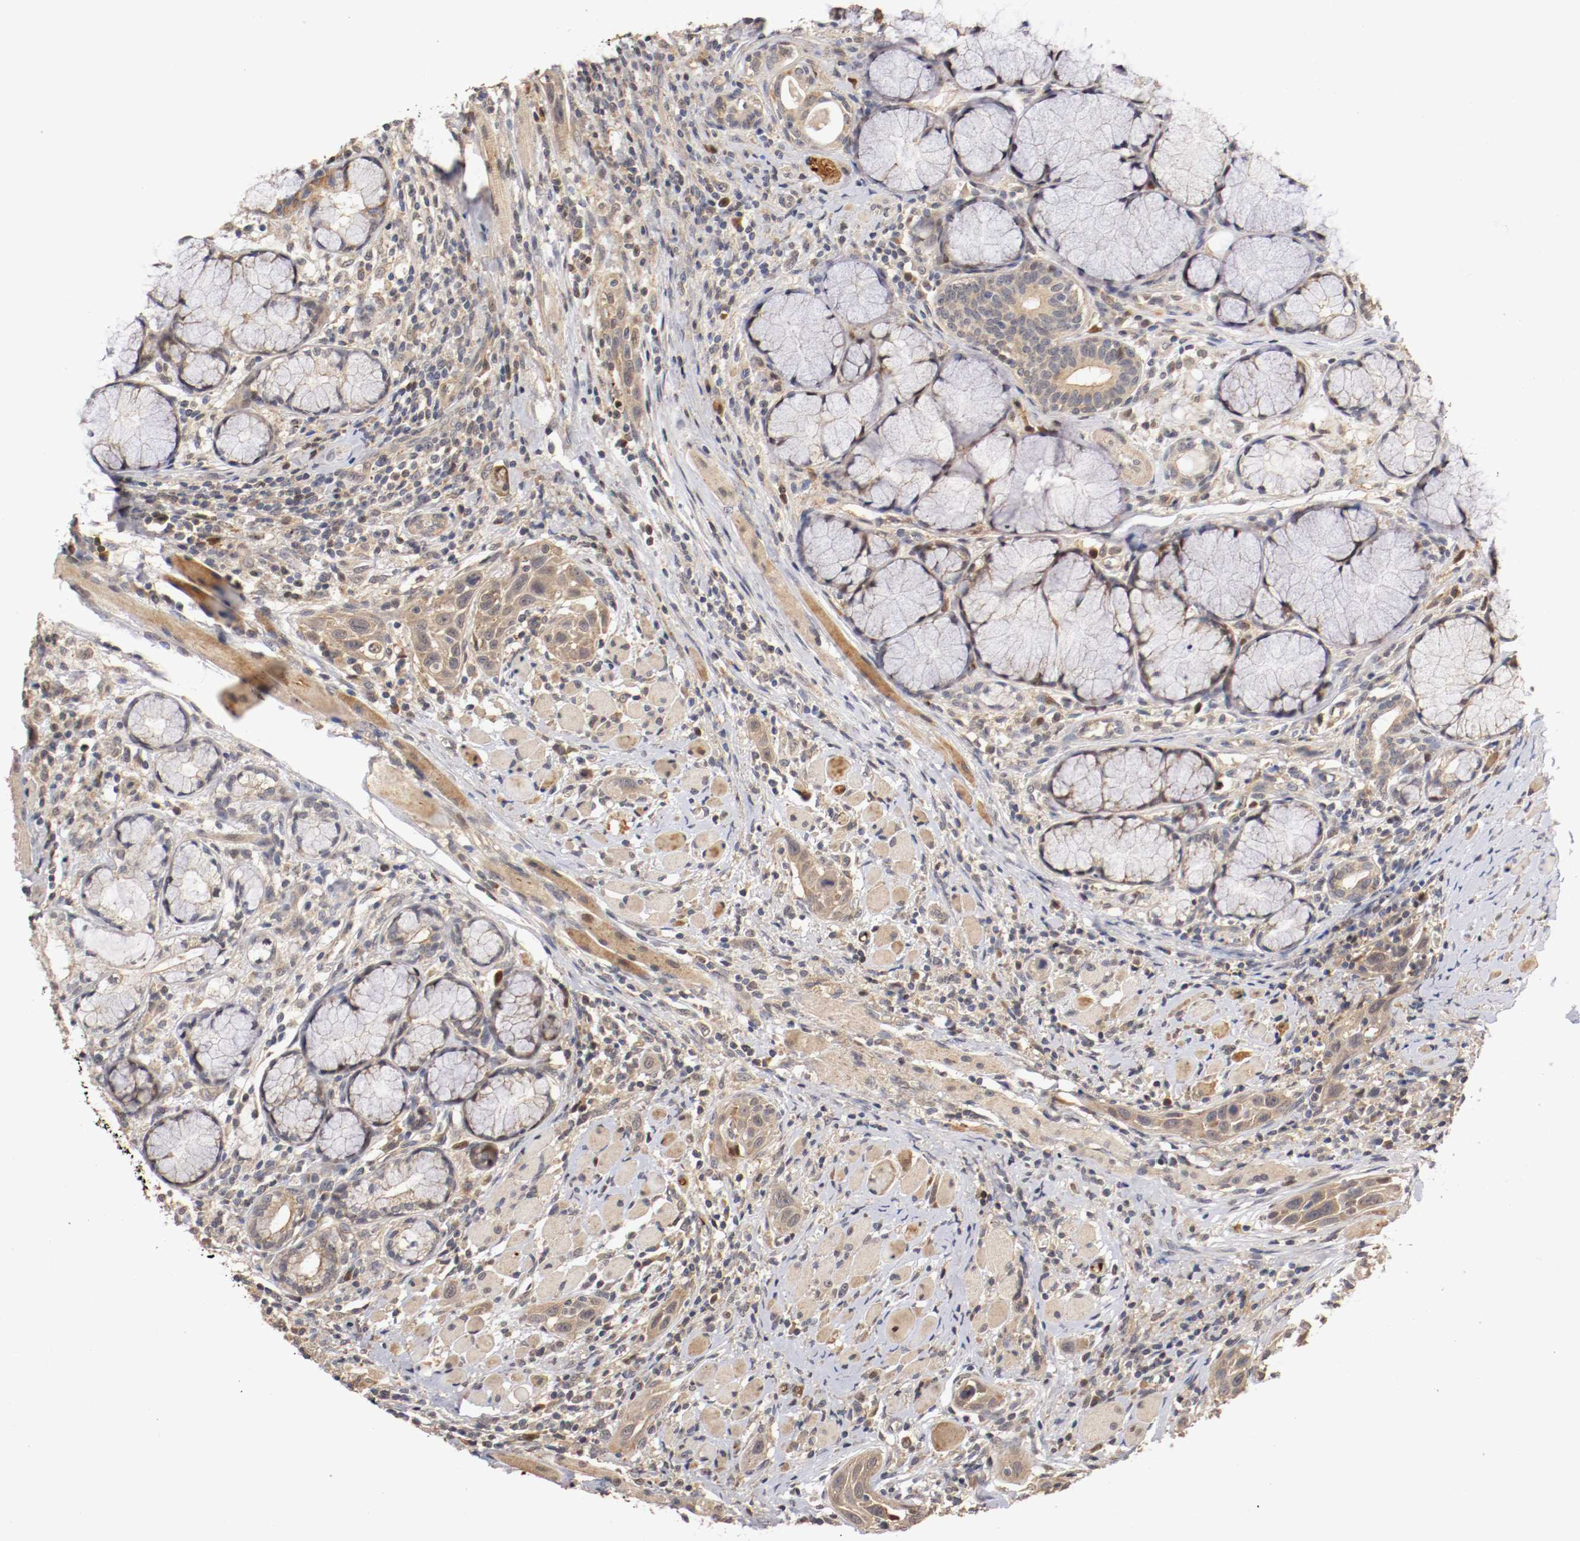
{"staining": {"intensity": "moderate", "quantity": "25%-75%", "location": "cytoplasmic/membranous,nuclear"}, "tissue": "head and neck cancer", "cell_type": "Tumor cells", "image_type": "cancer", "snomed": [{"axis": "morphology", "description": "Squamous cell carcinoma, NOS"}, {"axis": "topography", "description": "Oral tissue"}, {"axis": "topography", "description": "Head-Neck"}], "caption": "A brown stain shows moderate cytoplasmic/membranous and nuclear expression of a protein in human head and neck cancer tumor cells.", "gene": "TNFRSF1B", "patient": {"sex": "female", "age": 50}}